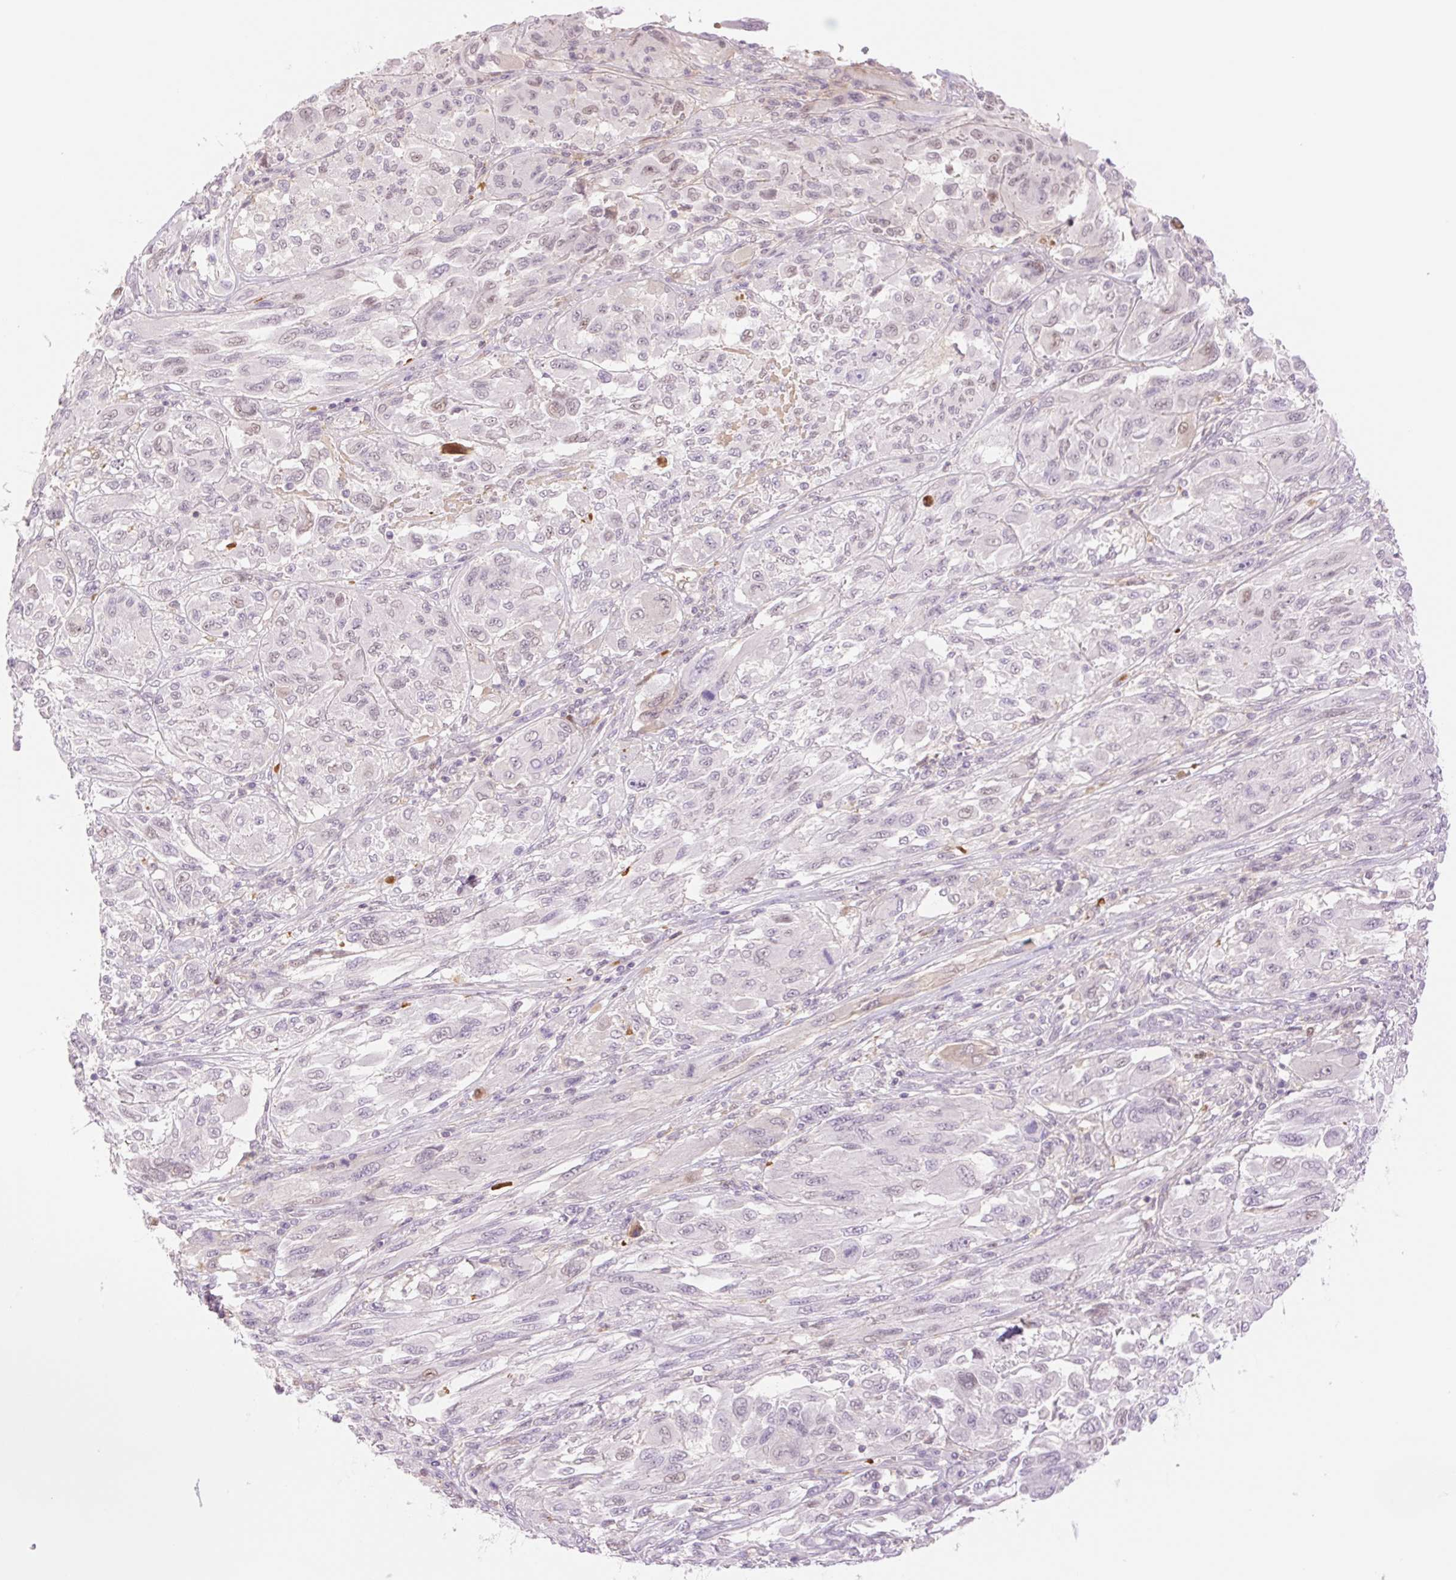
{"staining": {"intensity": "weak", "quantity": "<25%", "location": "nuclear"}, "tissue": "melanoma", "cell_type": "Tumor cells", "image_type": "cancer", "snomed": [{"axis": "morphology", "description": "Malignant melanoma, NOS"}, {"axis": "topography", "description": "Skin"}], "caption": "Immunohistochemistry micrograph of human melanoma stained for a protein (brown), which shows no positivity in tumor cells.", "gene": "HEBP1", "patient": {"sex": "female", "age": 91}}